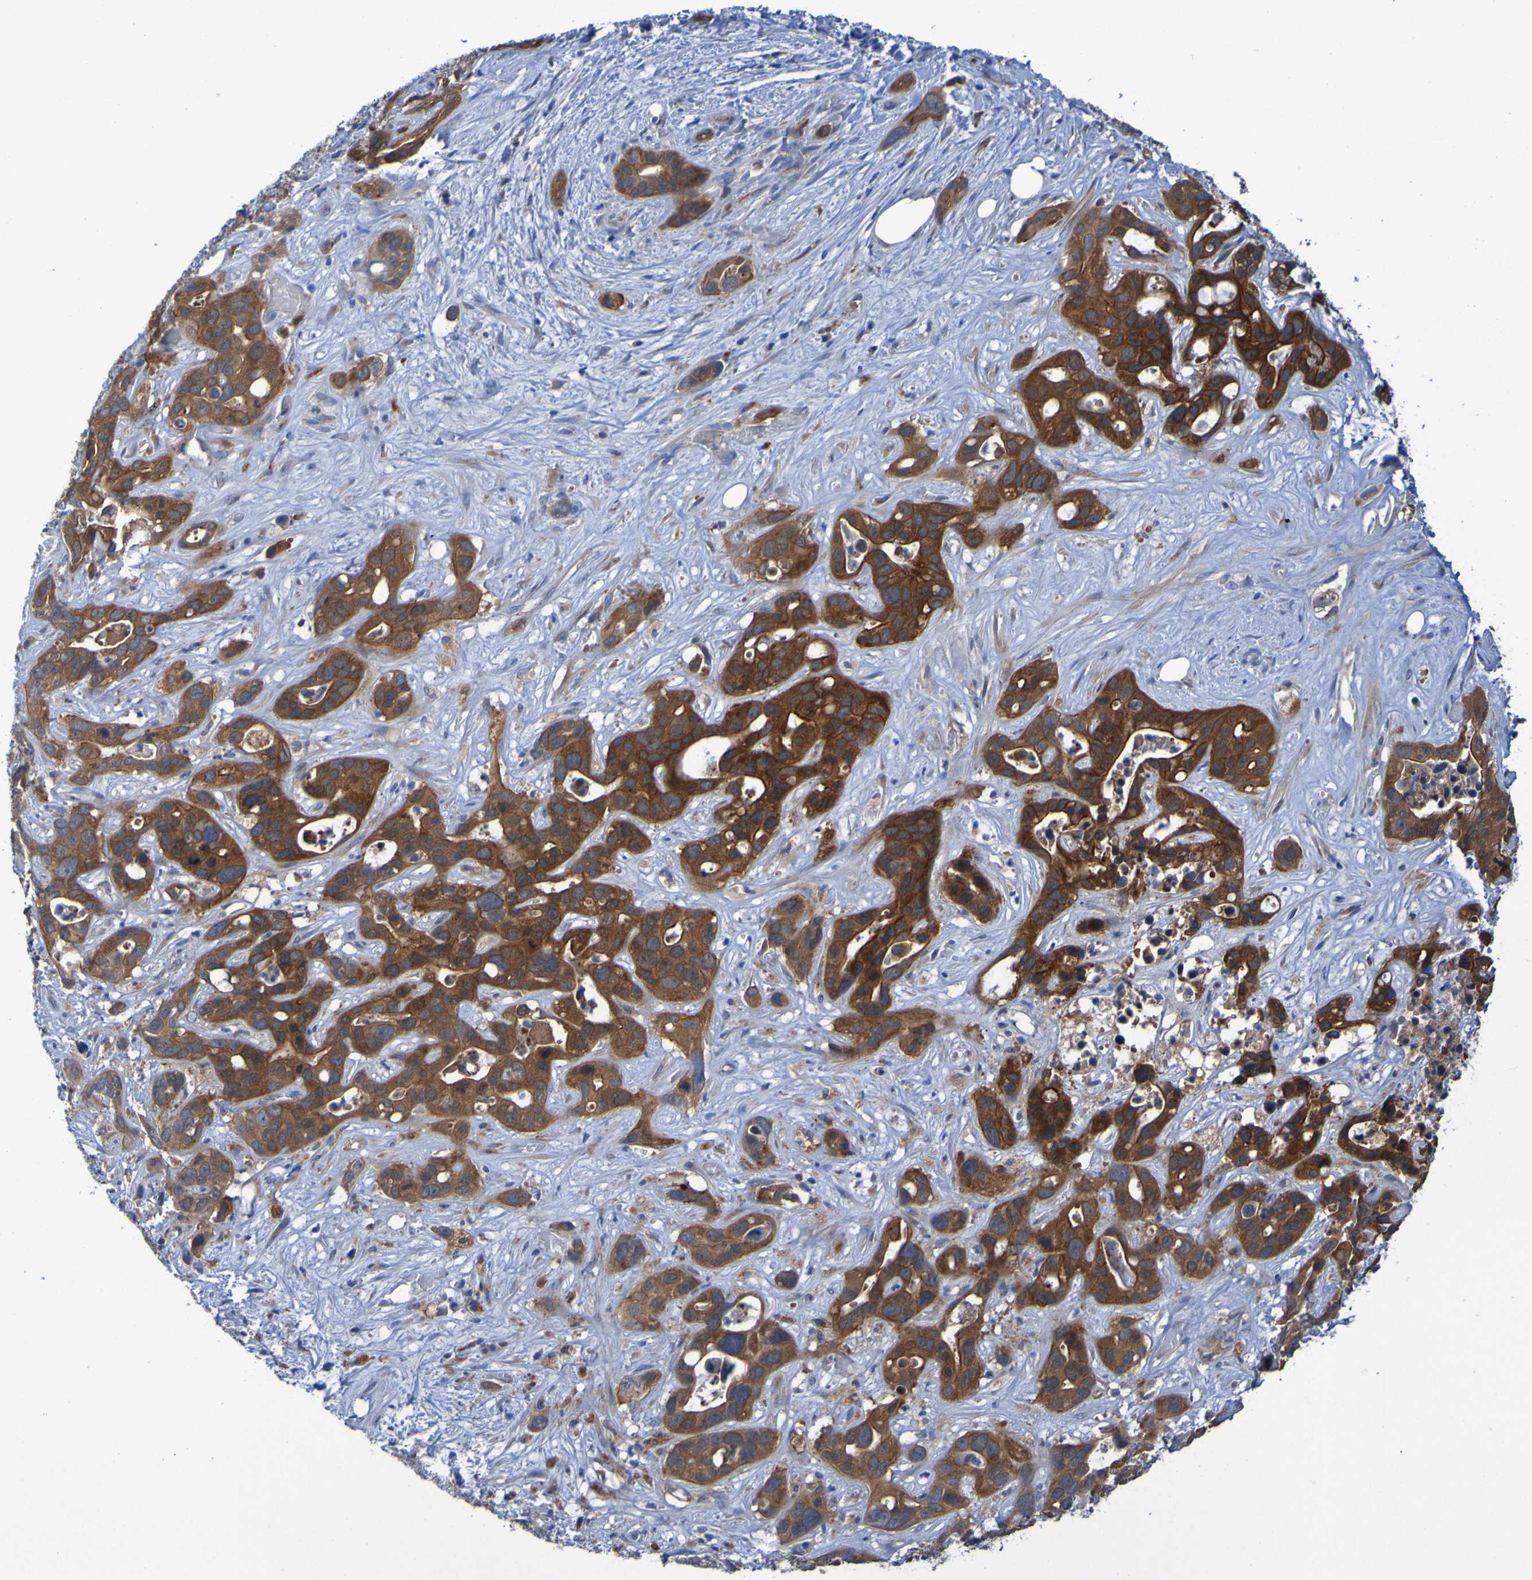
{"staining": {"intensity": "strong", "quantity": ">75%", "location": "cytoplasmic/membranous"}, "tissue": "liver cancer", "cell_type": "Tumor cells", "image_type": "cancer", "snomed": [{"axis": "morphology", "description": "Cholangiocarcinoma"}, {"axis": "topography", "description": "Liver"}], "caption": "Liver cancer (cholangiocarcinoma) was stained to show a protein in brown. There is high levels of strong cytoplasmic/membranous positivity in about >75% of tumor cells. (Stains: DAB in brown, nuclei in blue, Microscopy: brightfield microscopy at high magnification).", "gene": "ARHGEF16", "patient": {"sex": "female", "age": 65}}